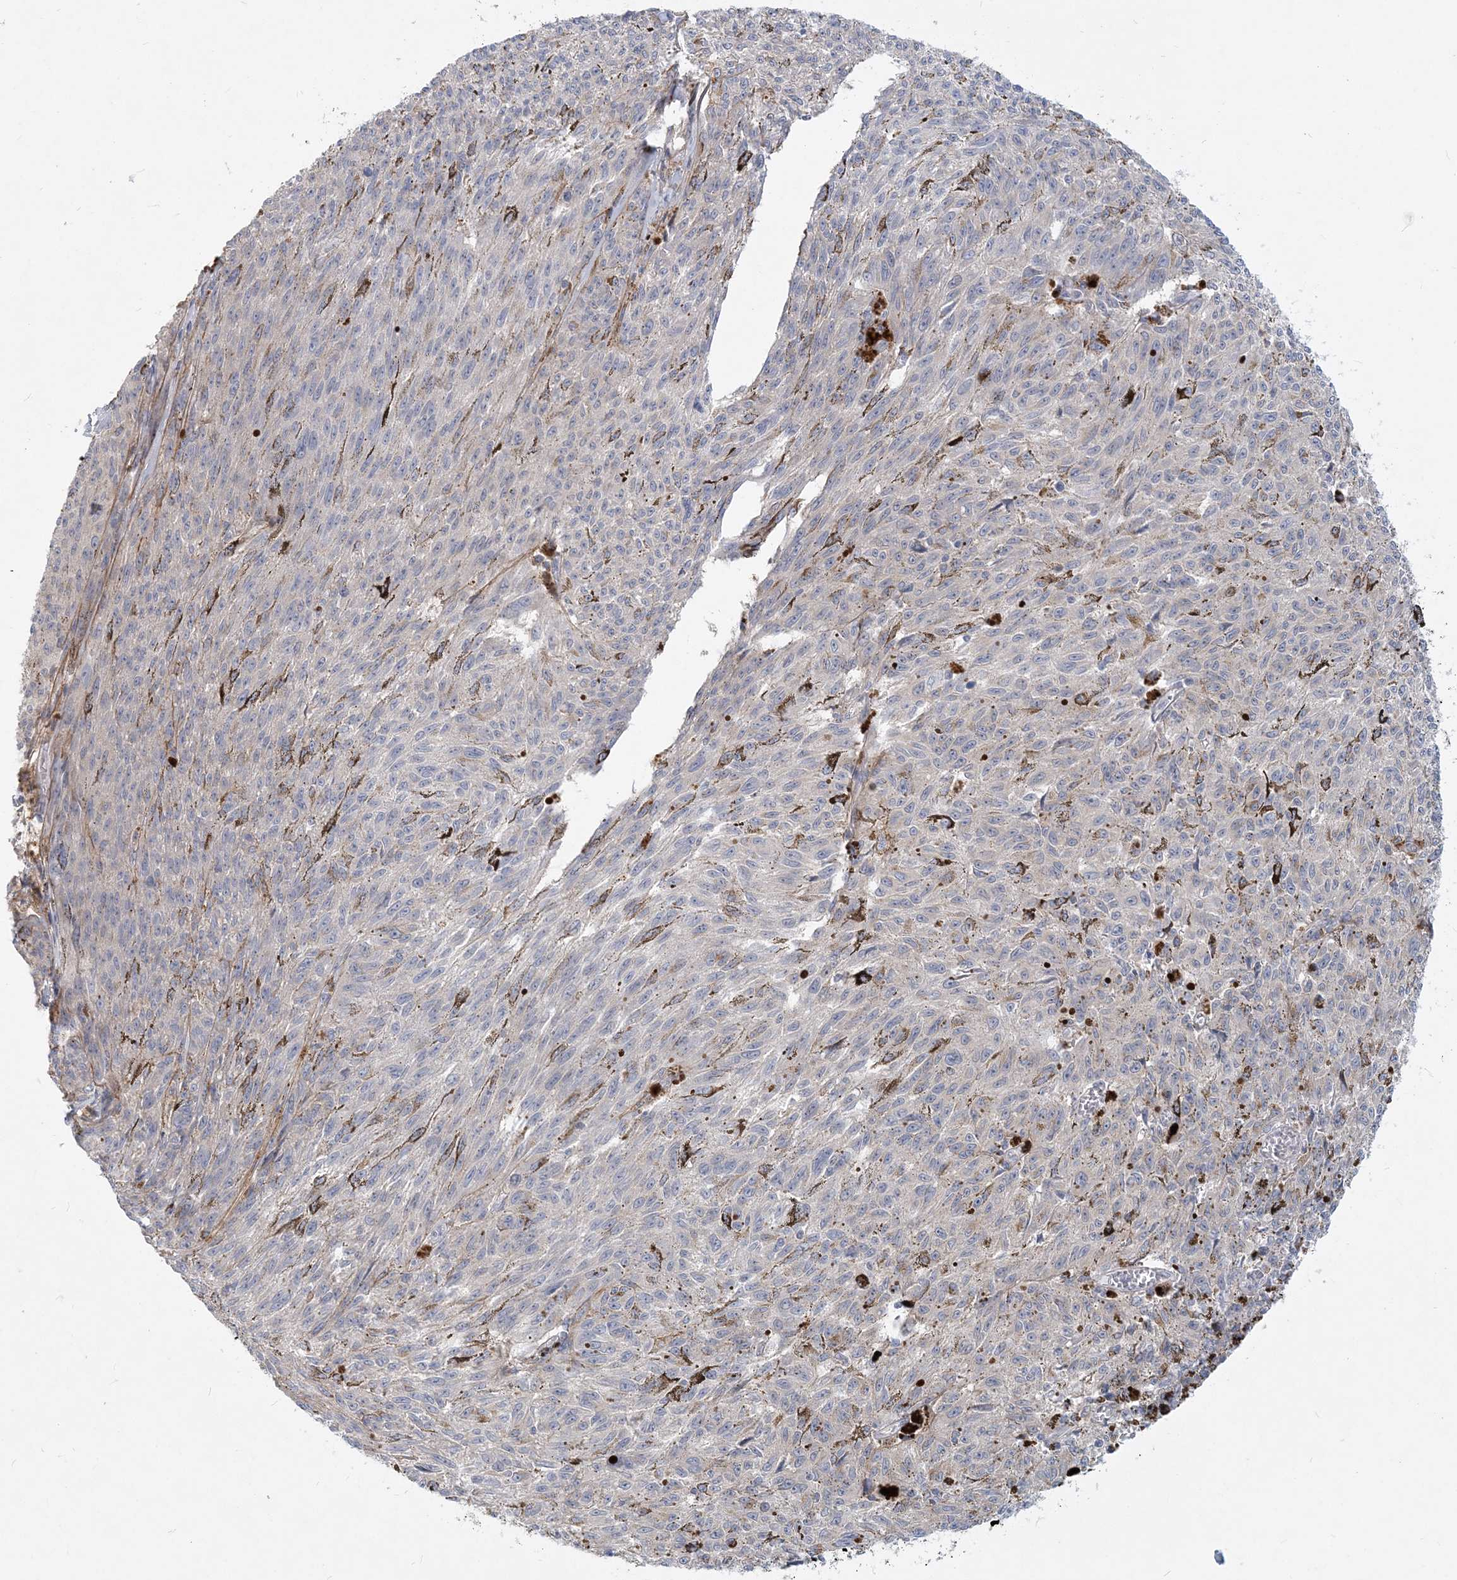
{"staining": {"intensity": "negative", "quantity": "none", "location": "none"}, "tissue": "melanoma", "cell_type": "Tumor cells", "image_type": "cancer", "snomed": [{"axis": "morphology", "description": "Malignant melanoma, NOS"}, {"axis": "topography", "description": "Skin"}], "caption": "The photomicrograph reveals no staining of tumor cells in malignant melanoma.", "gene": "GMPPA", "patient": {"sex": "female", "age": 72}}